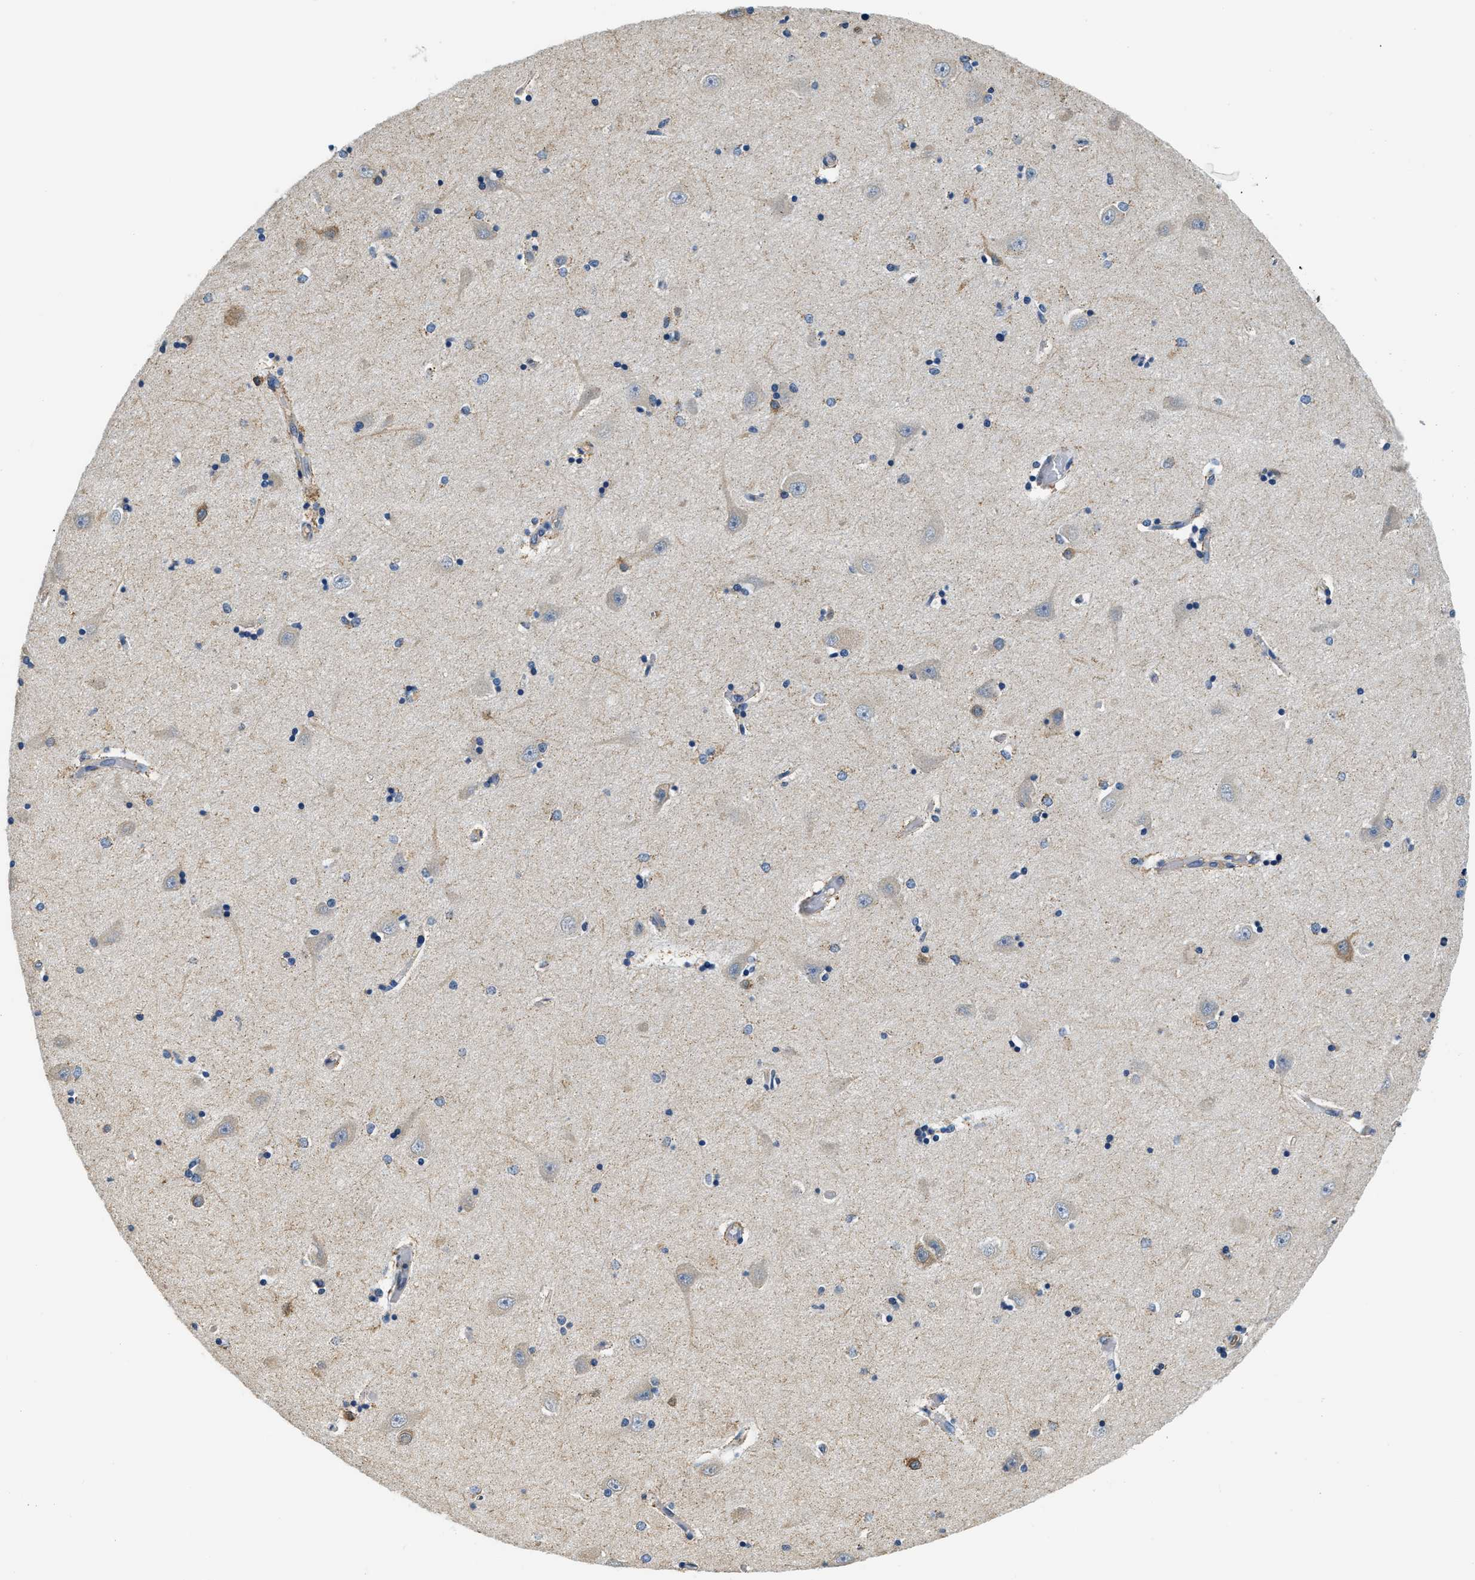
{"staining": {"intensity": "moderate", "quantity": "<25%", "location": "cytoplasmic/membranous"}, "tissue": "hippocampus", "cell_type": "Glial cells", "image_type": "normal", "snomed": [{"axis": "morphology", "description": "Normal tissue, NOS"}, {"axis": "topography", "description": "Hippocampus"}], "caption": "A low amount of moderate cytoplasmic/membranous staining is appreciated in approximately <25% of glial cells in benign hippocampus.", "gene": "PPP2R1B", "patient": {"sex": "male", "age": 45}}